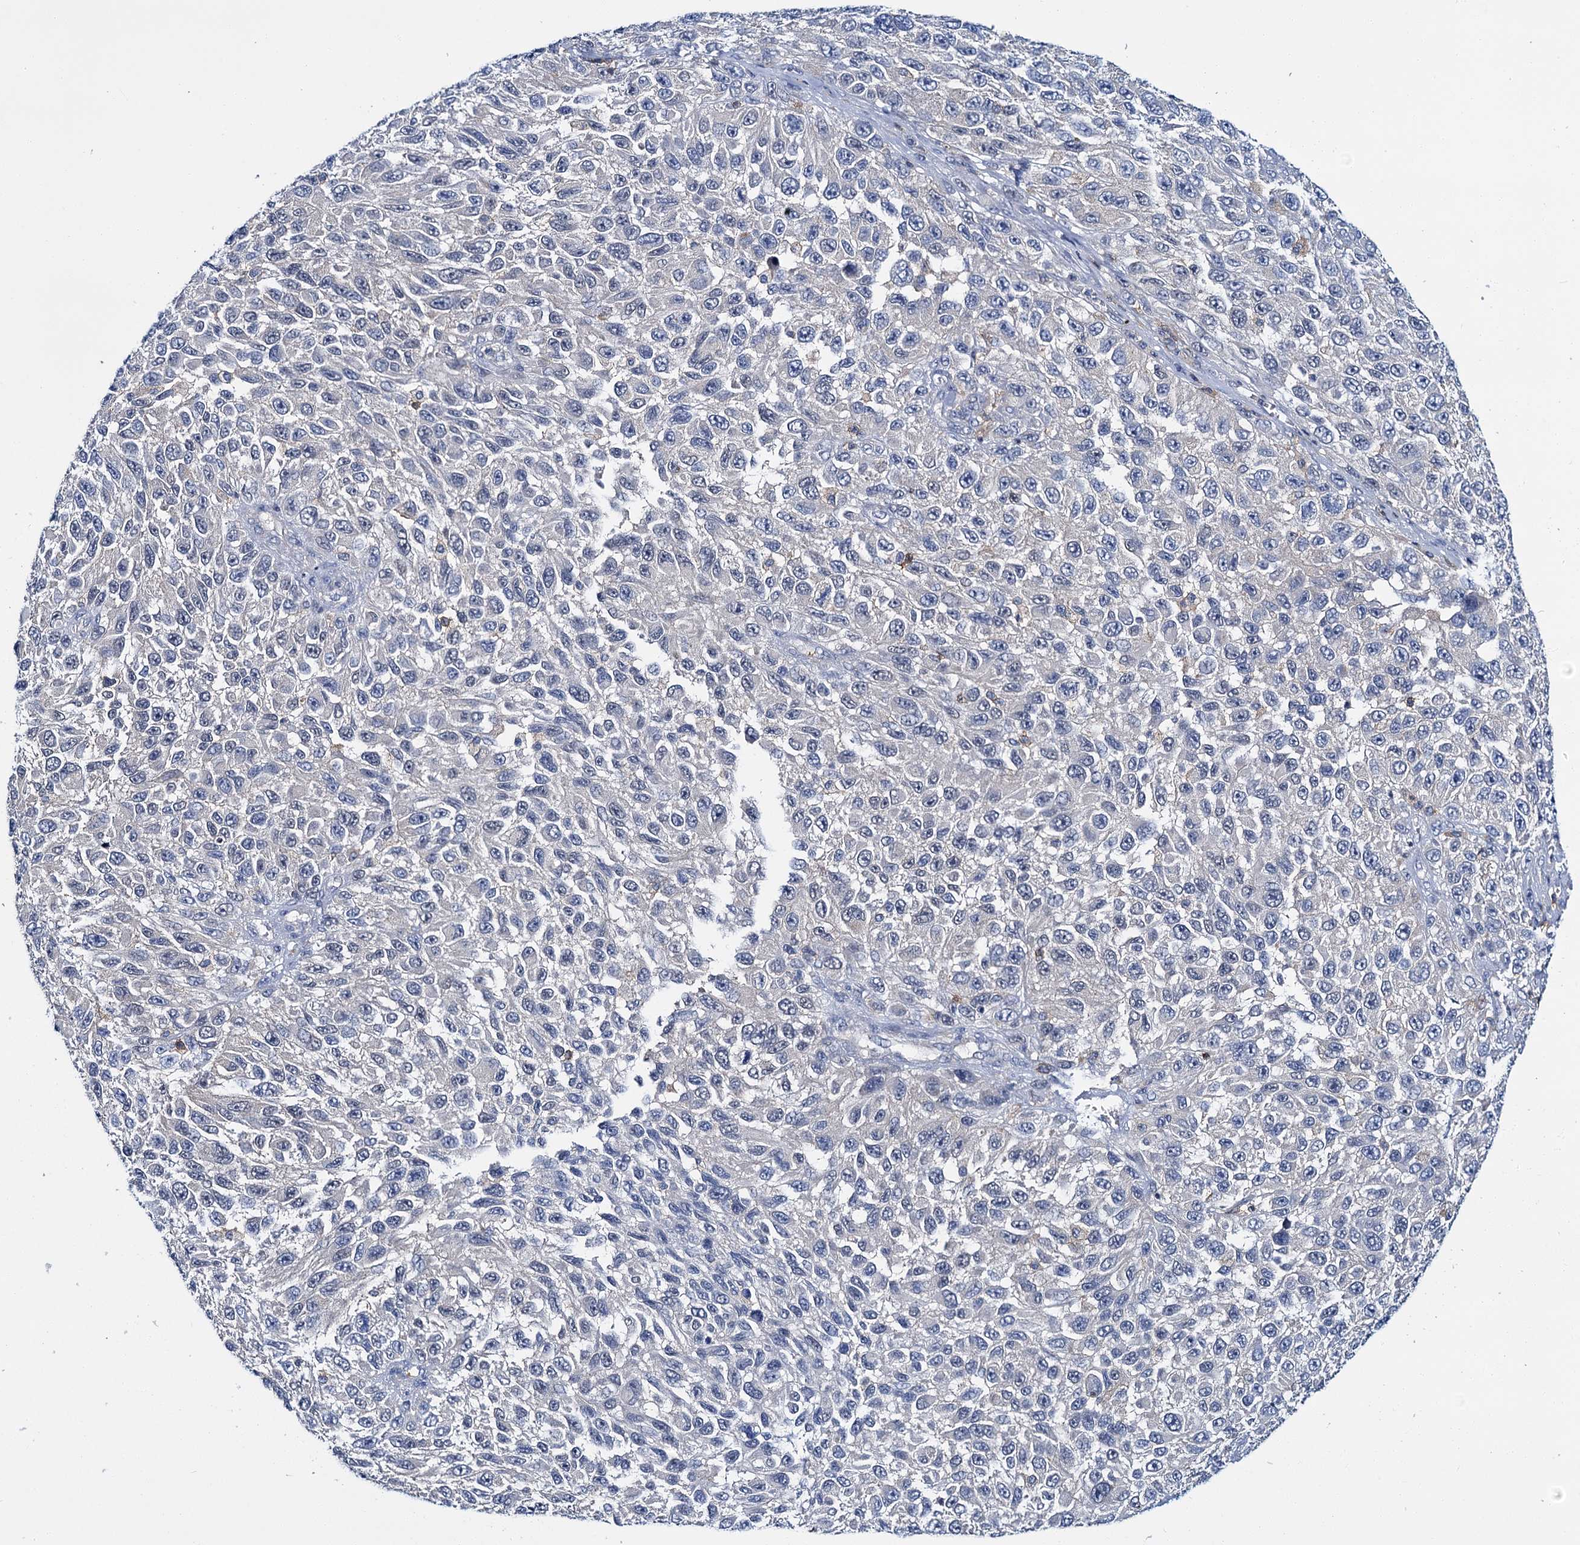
{"staining": {"intensity": "negative", "quantity": "none", "location": "none"}, "tissue": "melanoma", "cell_type": "Tumor cells", "image_type": "cancer", "snomed": [{"axis": "morphology", "description": "Normal tissue, NOS"}, {"axis": "morphology", "description": "Malignant melanoma, NOS"}, {"axis": "topography", "description": "Skin"}], "caption": "This micrograph is of malignant melanoma stained with IHC to label a protein in brown with the nuclei are counter-stained blue. There is no expression in tumor cells.", "gene": "FGFR2", "patient": {"sex": "female", "age": 96}}